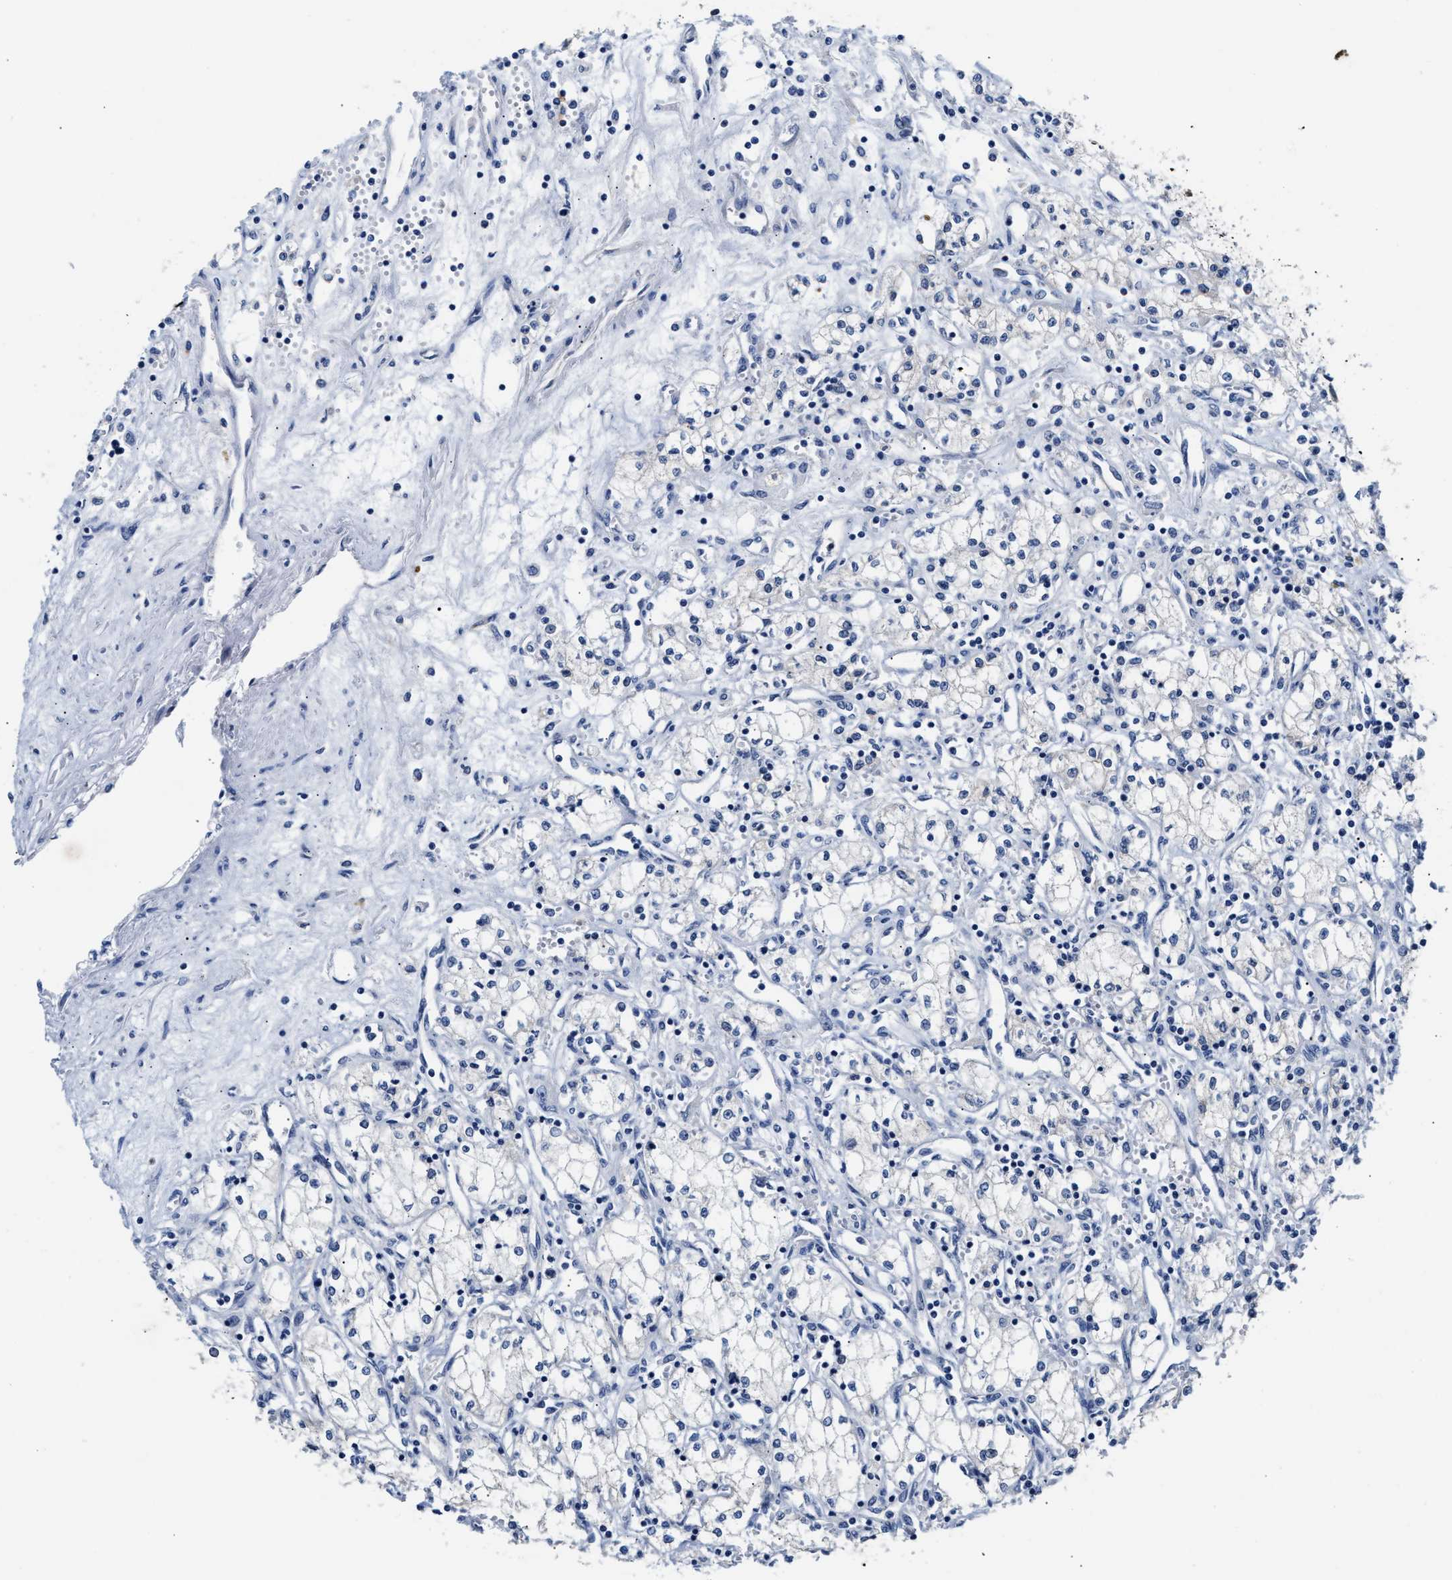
{"staining": {"intensity": "weak", "quantity": "<25%", "location": "cytoplasmic/membranous"}, "tissue": "renal cancer", "cell_type": "Tumor cells", "image_type": "cancer", "snomed": [{"axis": "morphology", "description": "Adenocarcinoma, NOS"}, {"axis": "topography", "description": "Kidney"}], "caption": "A histopathology image of human renal adenocarcinoma is negative for staining in tumor cells.", "gene": "FAM185A", "patient": {"sex": "male", "age": 59}}